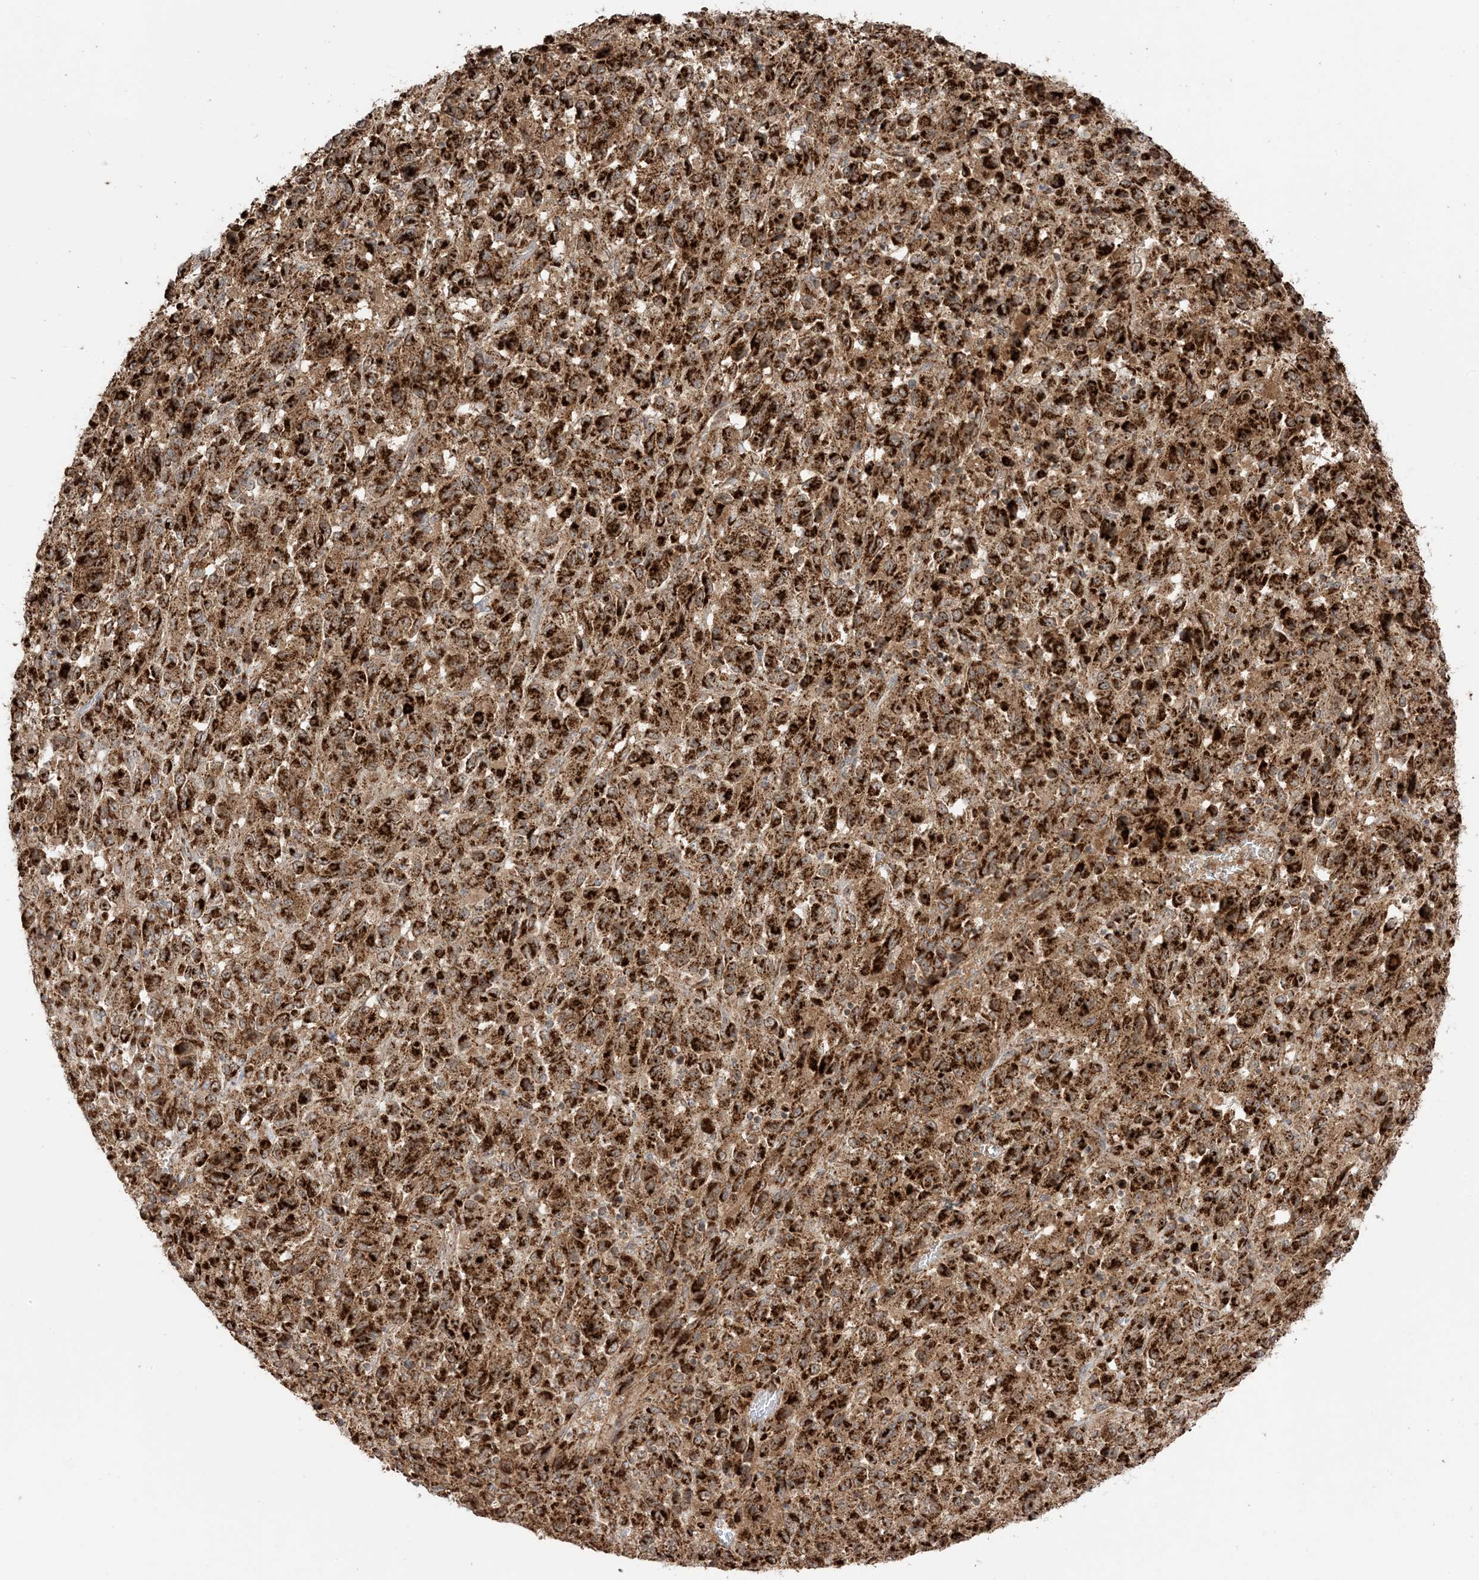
{"staining": {"intensity": "strong", "quantity": ">75%", "location": "cytoplasmic/membranous"}, "tissue": "melanoma", "cell_type": "Tumor cells", "image_type": "cancer", "snomed": [{"axis": "morphology", "description": "Malignant melanoma, Metastatic site"}, {"axis": "topography", "description": "Lung"}], "caption": "IHC of human melanoma displays high levels of strong cytoplasmic/membranous staining in approximately >75% of tumor cells. The protein is stained brown, and the nuclei are stained in blue (DAB (3,3'-diaminobenzidine) IHC with brightfield microscopy, high magnification).", "gene": "N4BP3", "patient": {"sex": "male", "age": 64}}